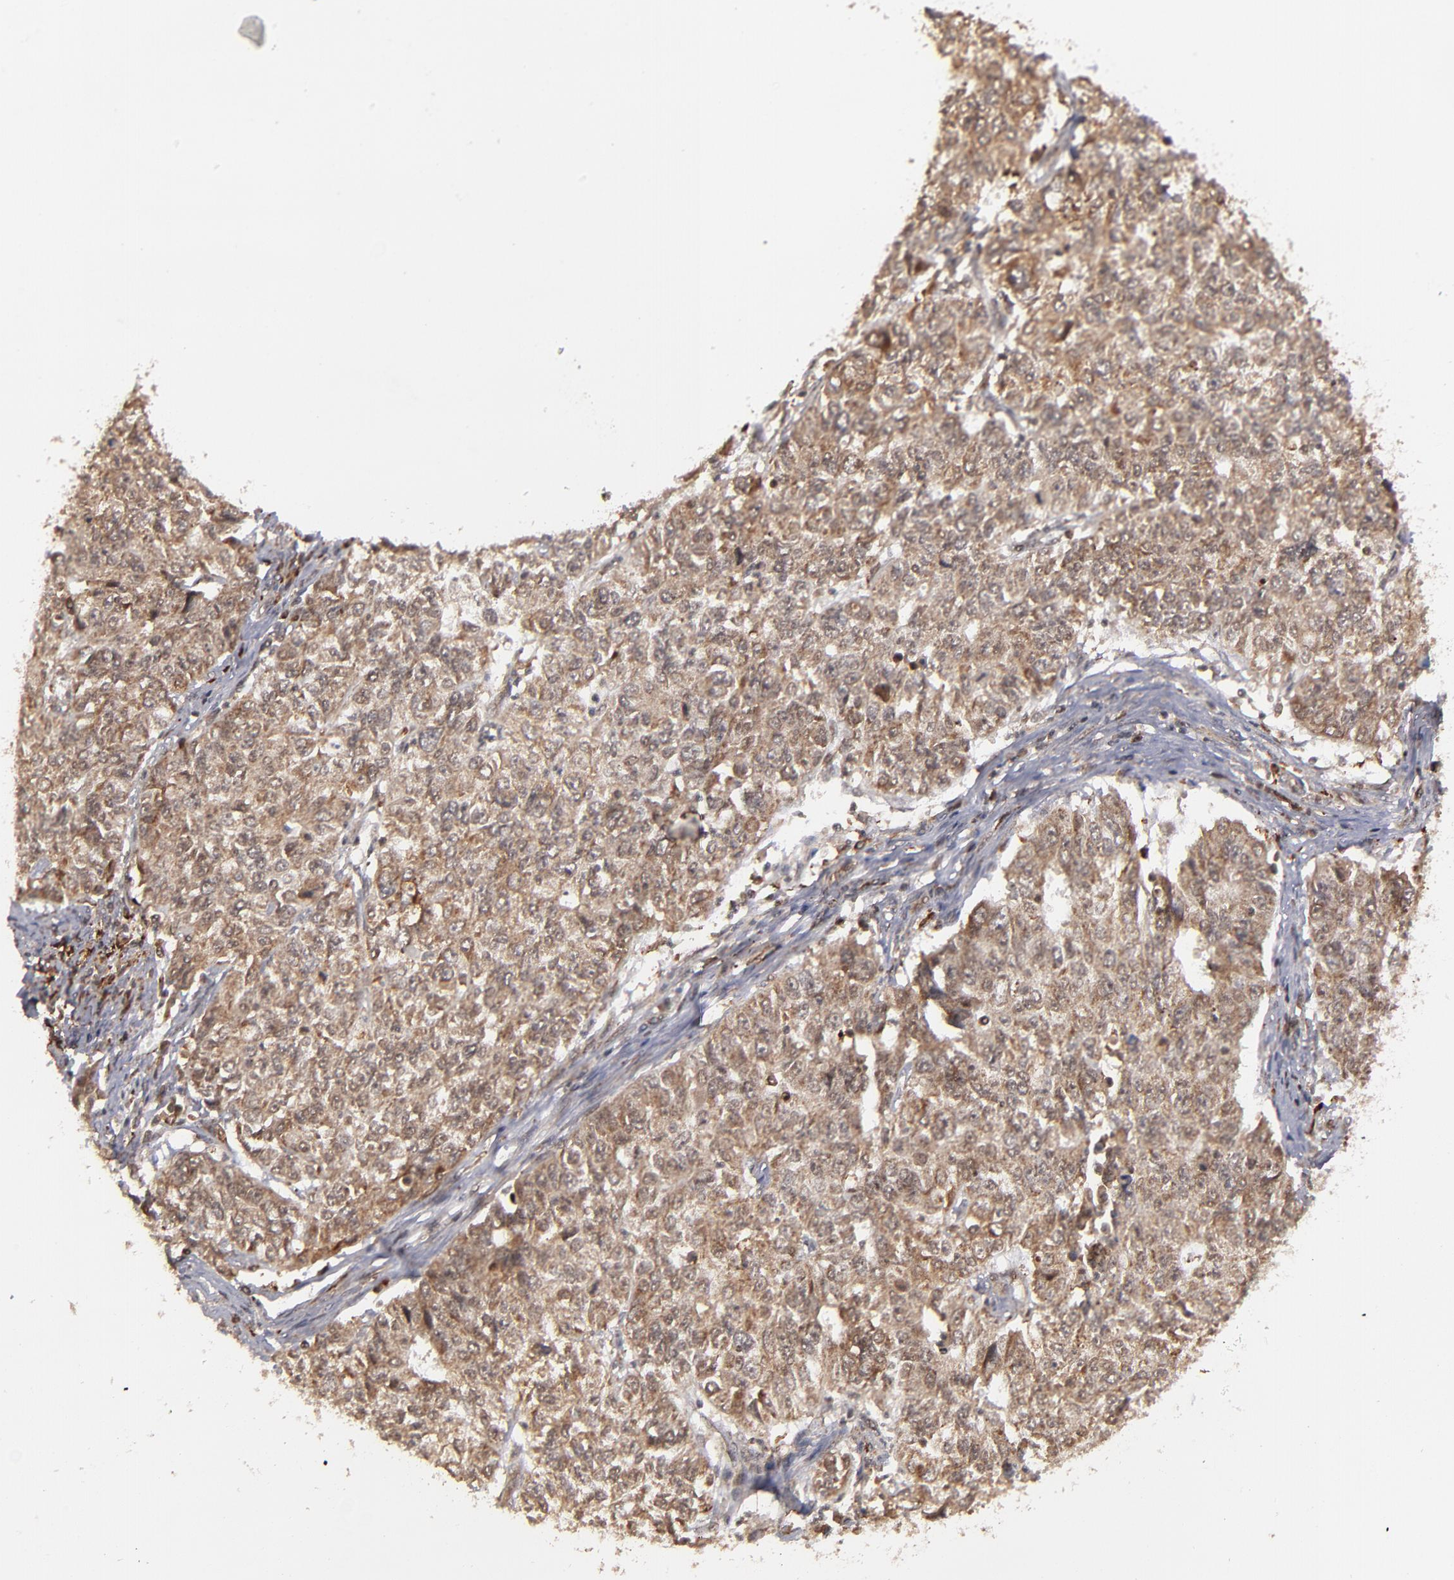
{"staining": {"intensity": "strong", "quantity": ">75%", "location": "cytoplasmic/membranous,nuclear"}, "tissue": "endometrial cancer", "cell_type": "Tumor cells", "image_type": "cancer", "snomed": [{"axis": "morphology", "description": "Adenocarcinoma, NOS"}, {"axis": "topography", "description": "Endometrium"}], "caption": "Endometrial cancer was stained to show a protein in brown. There is high levels of strong cytoplasmic/membranous and nuclear positivity in about >75% of tumor cells. (brown staining indicates protein expression, while blue staining denotes nuclei).", "gene": "RGS6", "patient": {"sex": "female", "age": 42}}